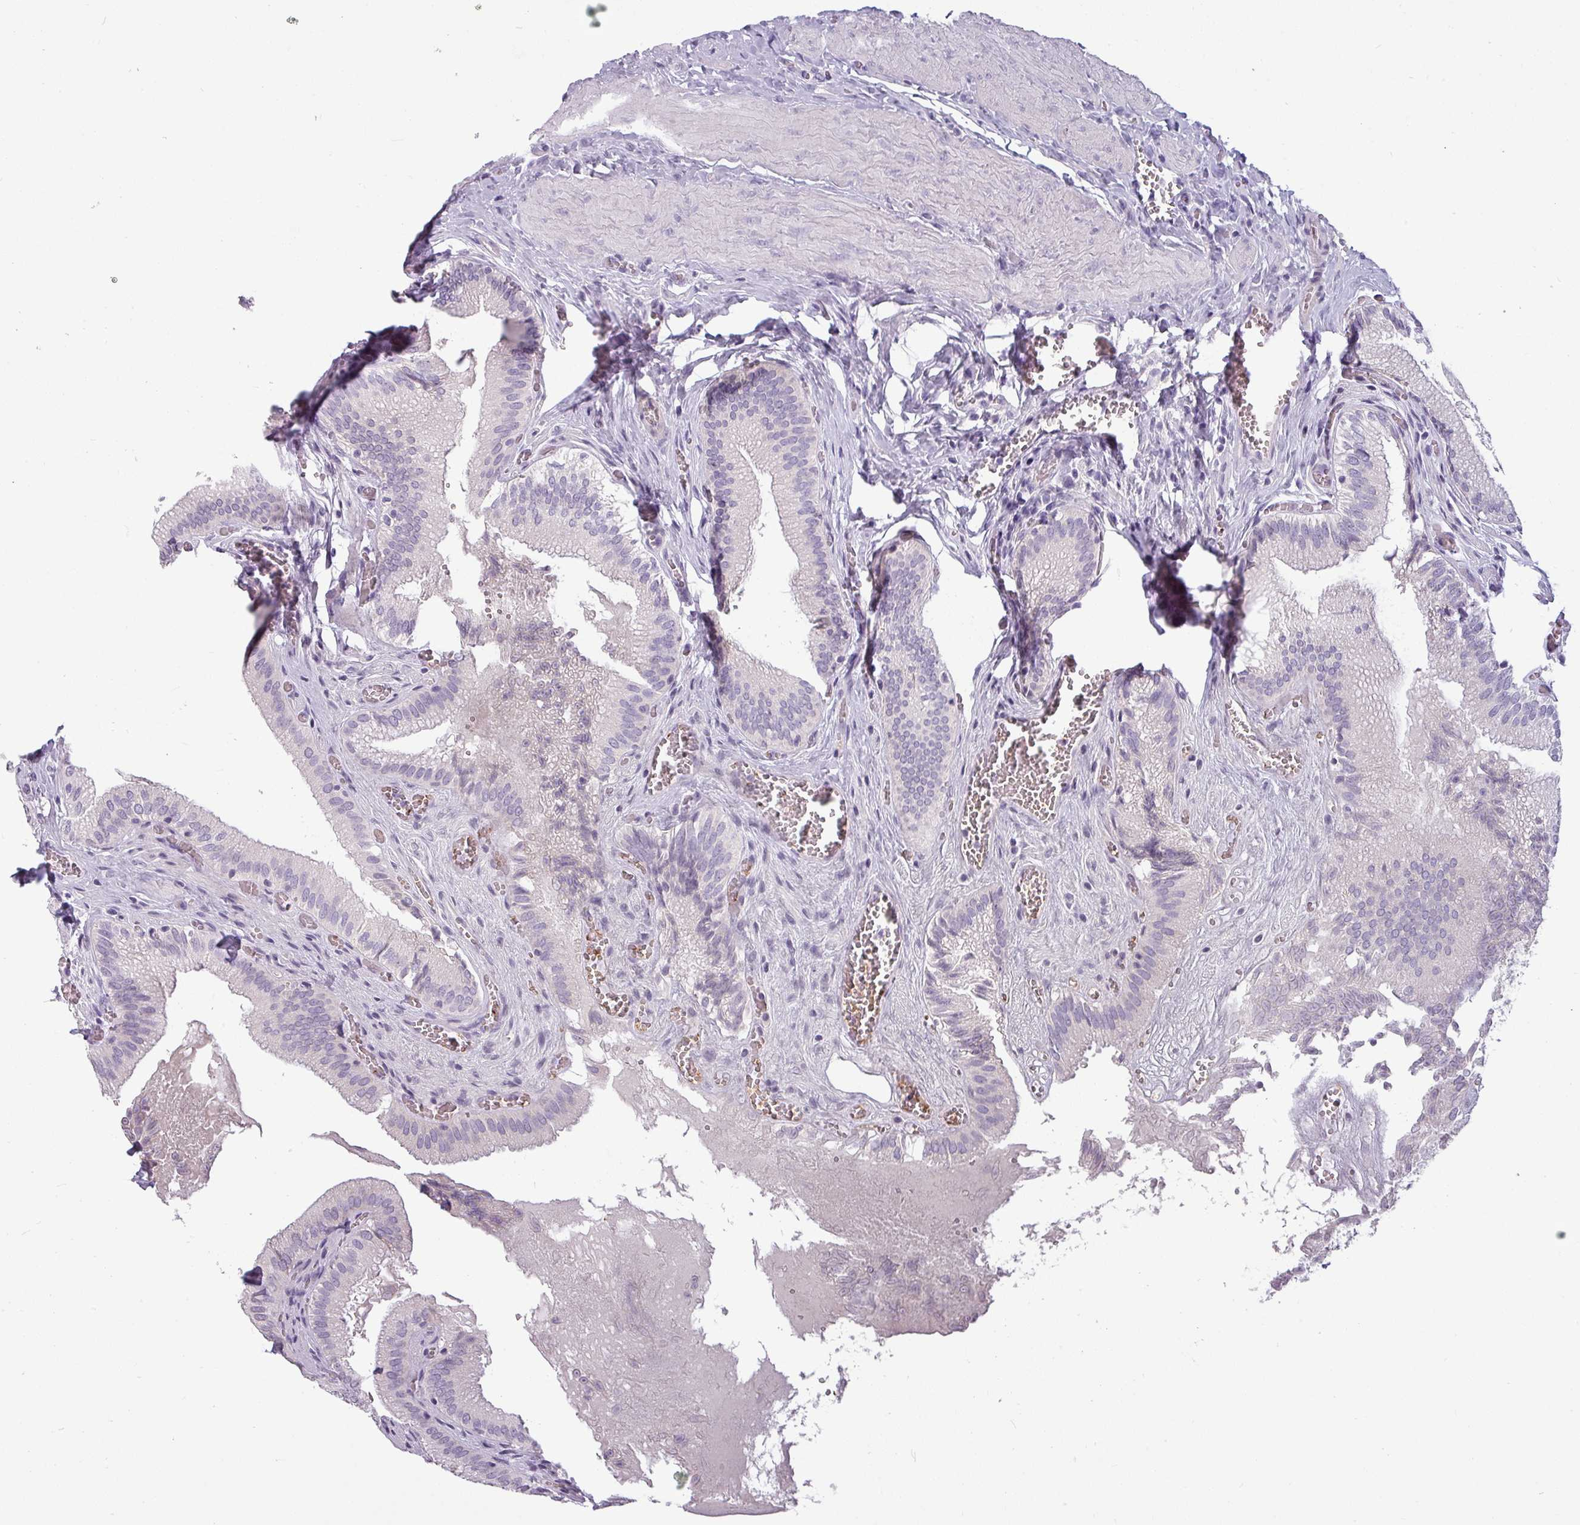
{"staining": {"intensity": "negative", "quantity": "none", "location": "none"}, "tissue": "gallbladder", "cell_type": "Glandular cells", "image_type": "normal", "snomed": [{"axis": "morphology", "description": "Normal tissue, NOS"}, {"axis": "topography", "description": "Gallbladder"}, {"axis": "topography", "description": "Peripheral nerve tissue"}], "caption": "This is a image of IHC staining of benign gallbladder, which shows no positivity in glandular cells. (IHC, brightfield microscopy, high magnification).", "gene": "SLC26A9", "patient": {"sex": "male", "age": 17}}